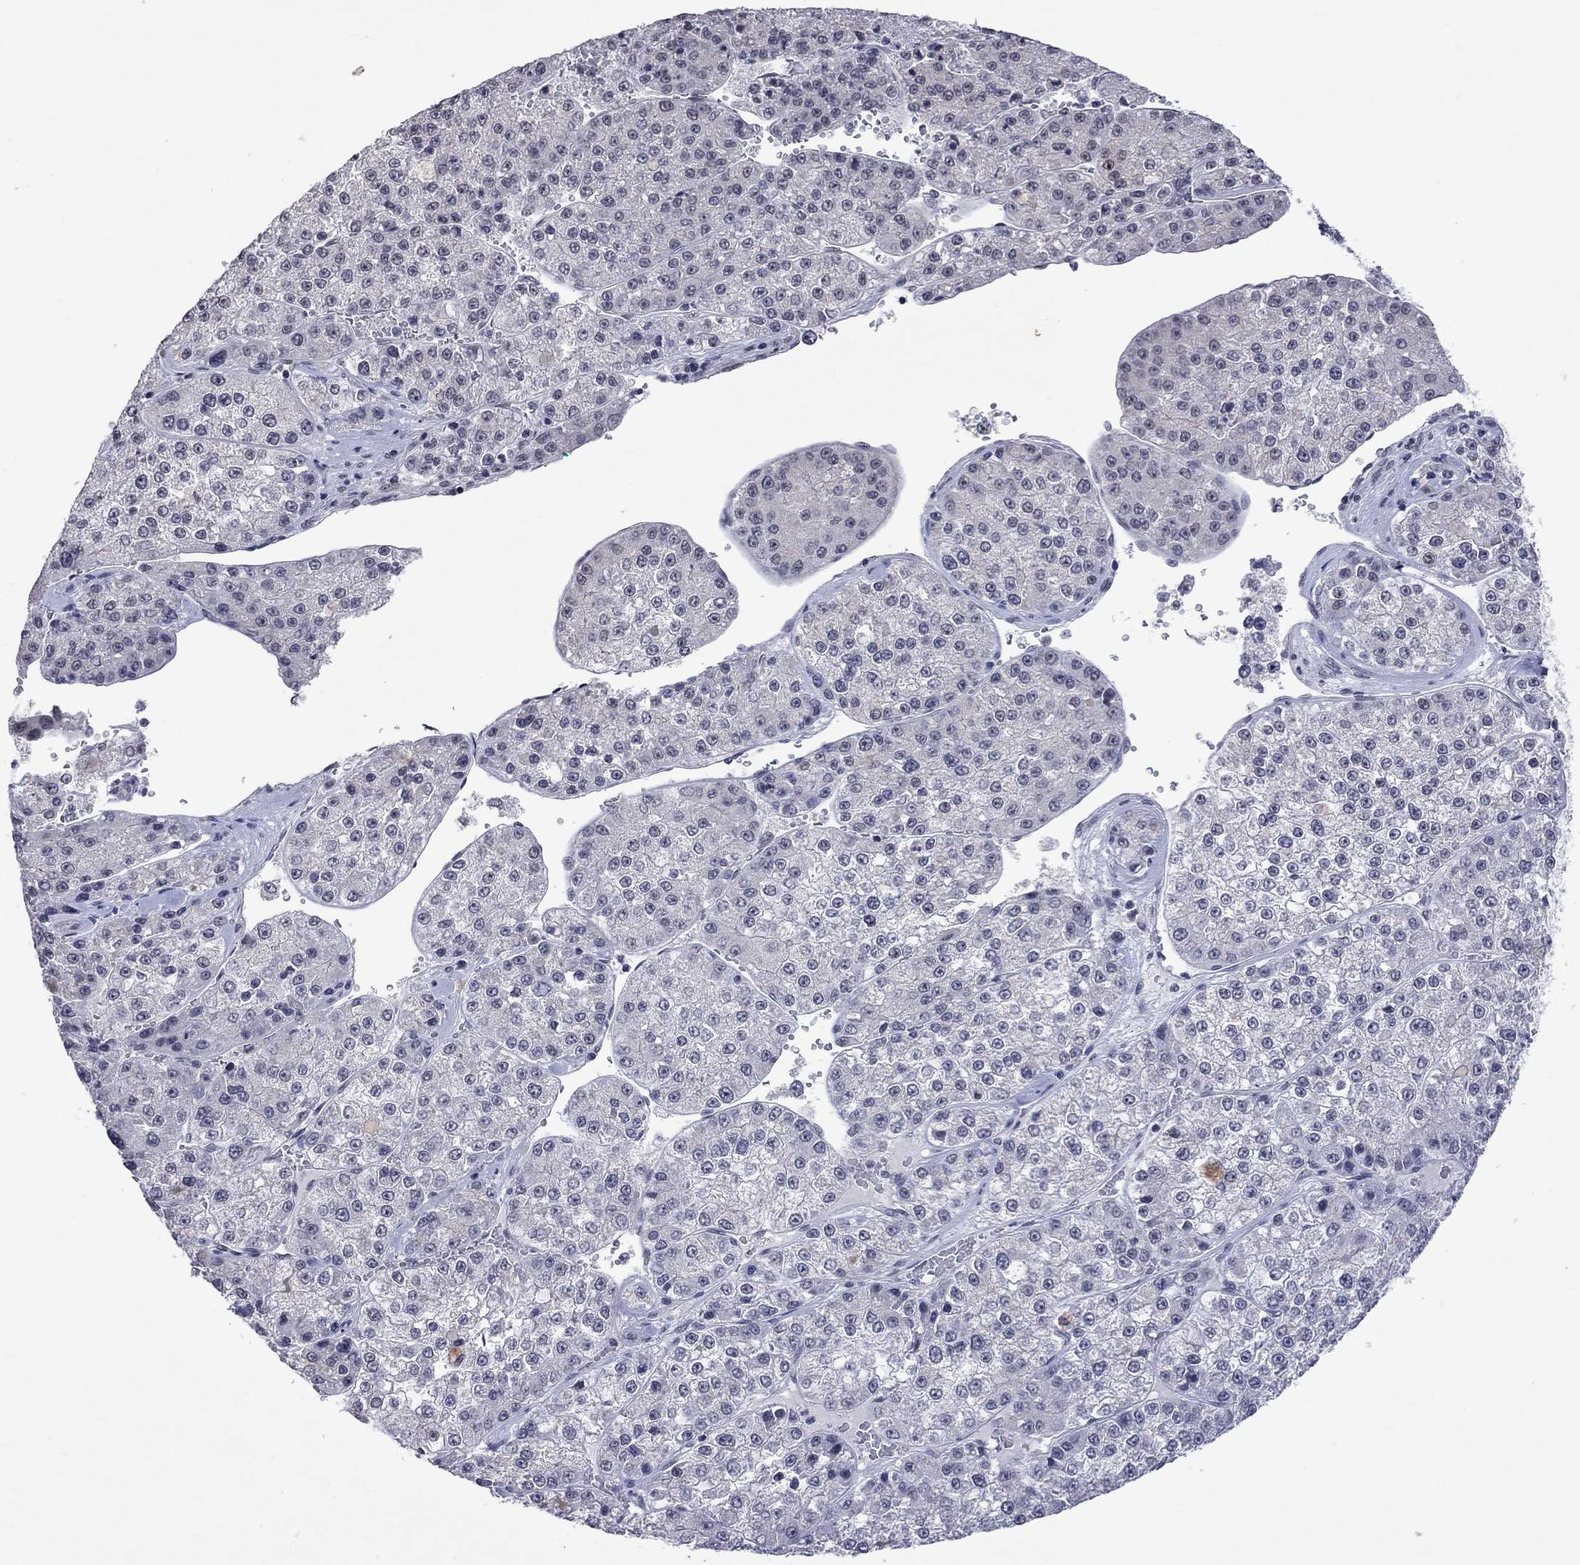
{"staining": {"intensity": "negative", "quantity": "none", "location": "none"}, "tissue": "liver cancer", "cell_type": "Tumor cells", "image_type": "cancer", "snomed": [{"axis": "morphology", "description": "Carcinoma, Hepatocellular, NOS"}, {"axis": "topography", "description": "Liver"}], "caption": "High power microscopy photomicrograph of an immunohistochemistry micrograph of liver hepatocellular carcinoma, revealing no significant staining in tumor cells.", "gene": "TMEM143", "patient": {"sex": "female", "age": 73}}